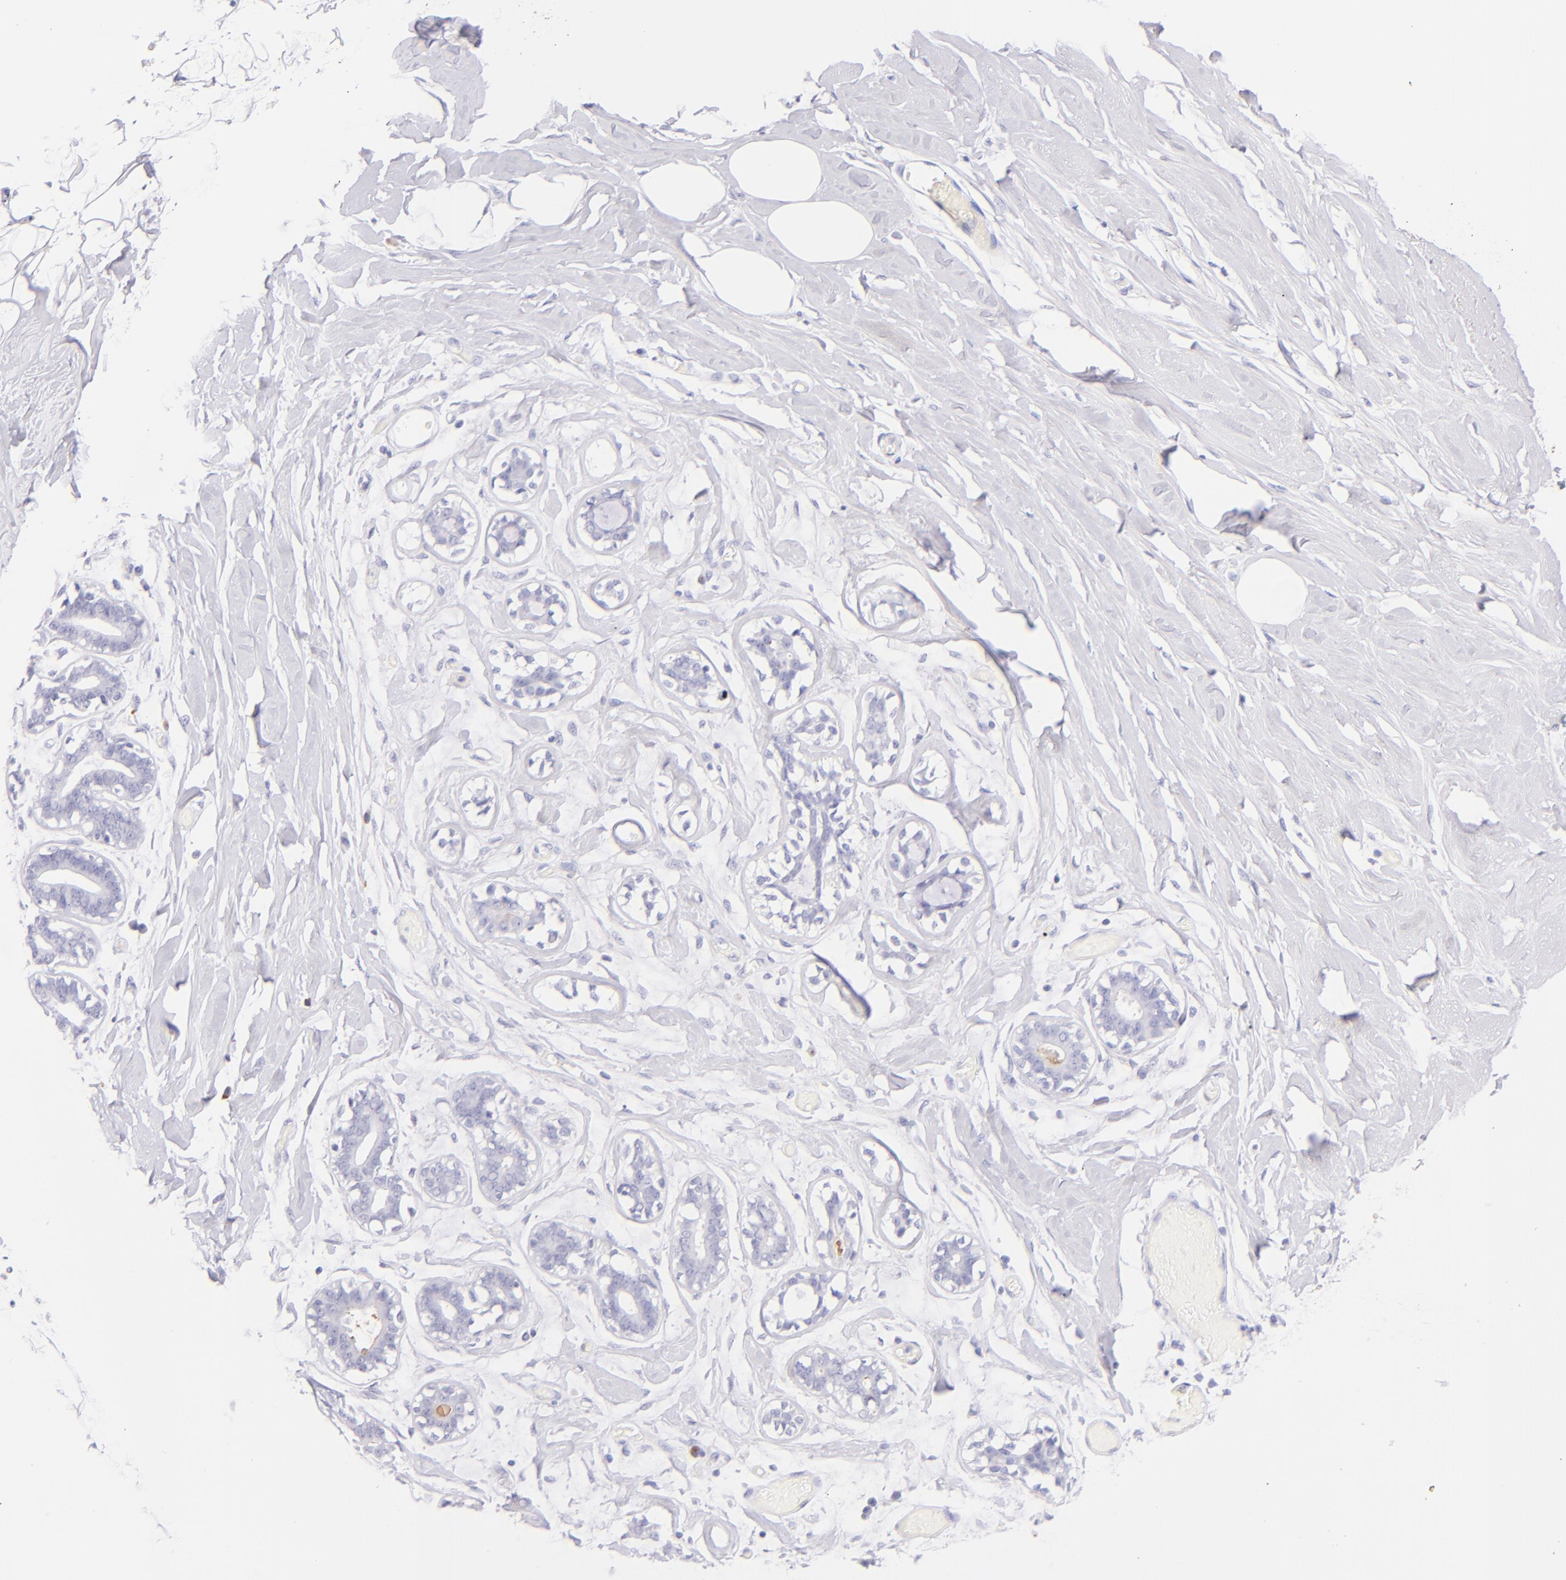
{"staining": {"intensity": "negative", "quantity": "none", "location": "none"}, "tissue": "breast", "cell_type": "Adipocytes", "image_type": "normal", "snomed": [{"axis": "morphology", "description": "Normal tissue, NOS"}, {"axis": "morphology", "description": "Fibrosis, NOS"}, {"axis": "topography", "description": "Breast"}], "caption": "Immunohistochemical staining of benign breast displays no significant positivity in adipocytes.", "gene": "SDC1", "patient": {"sex": "female", "age": 39}}